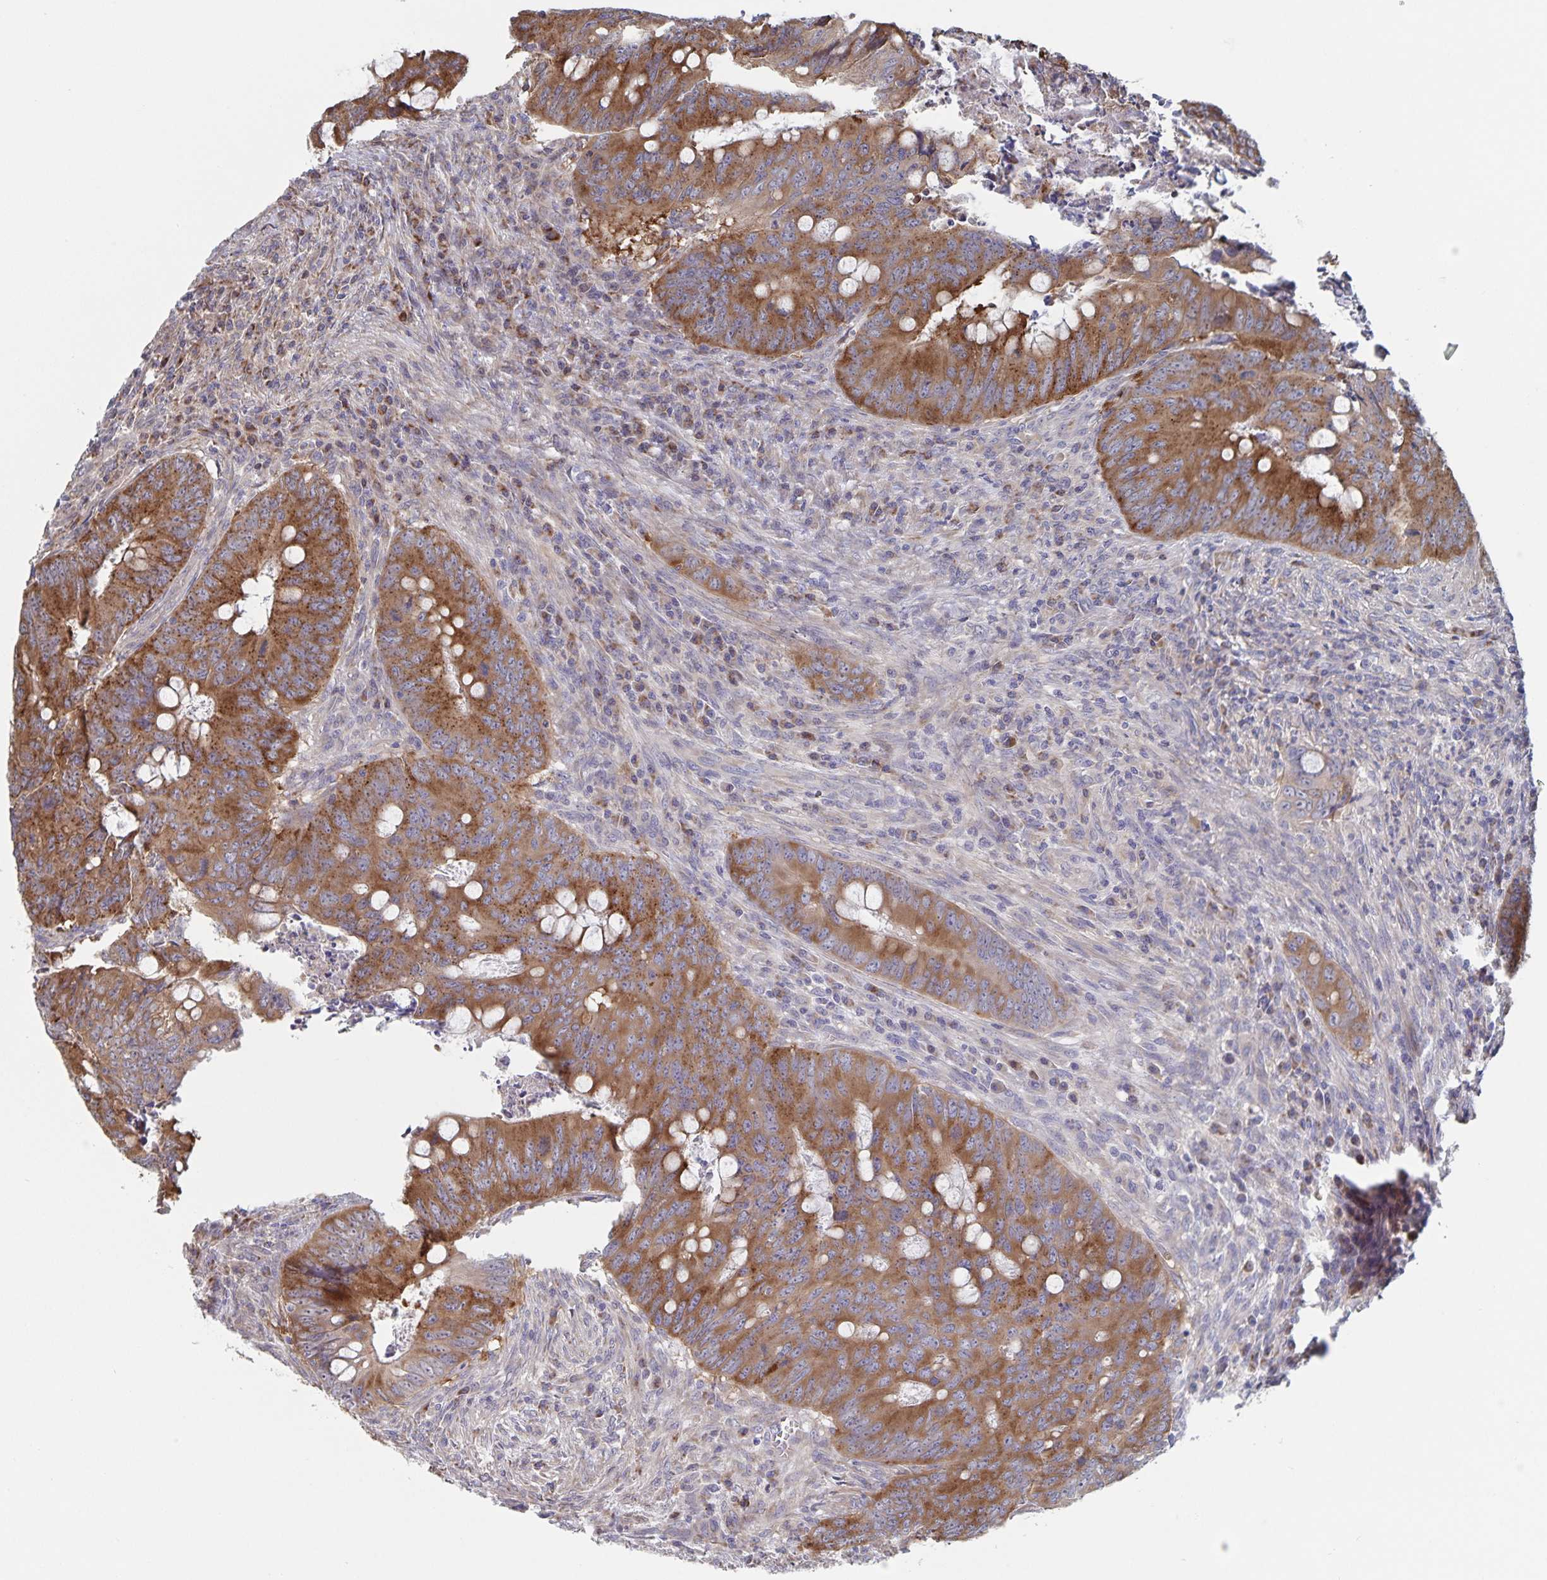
{"staining": {"intensity": "moderate", "quantity": ">75%", "location": "cytoplasmic/membranous"}, "tissue": "colorectal cancer", "cell_type": "Tumor cells", "image_type": "cancer", "snomed": [{"axis": "morphology", "description": "Adenocarcinoma, NOS"}, {"axis": "topography", "description": "Colon"}], "caption": "Approximately >75% of tumor cells in human colorectal adenocarcinoma demonstrate moderate cytoplasmic/membranous protein expression as visualized by brown immunohistochemical staining.", "gene": "ACACA", "patient": {"sex": "female", "age": 74}}